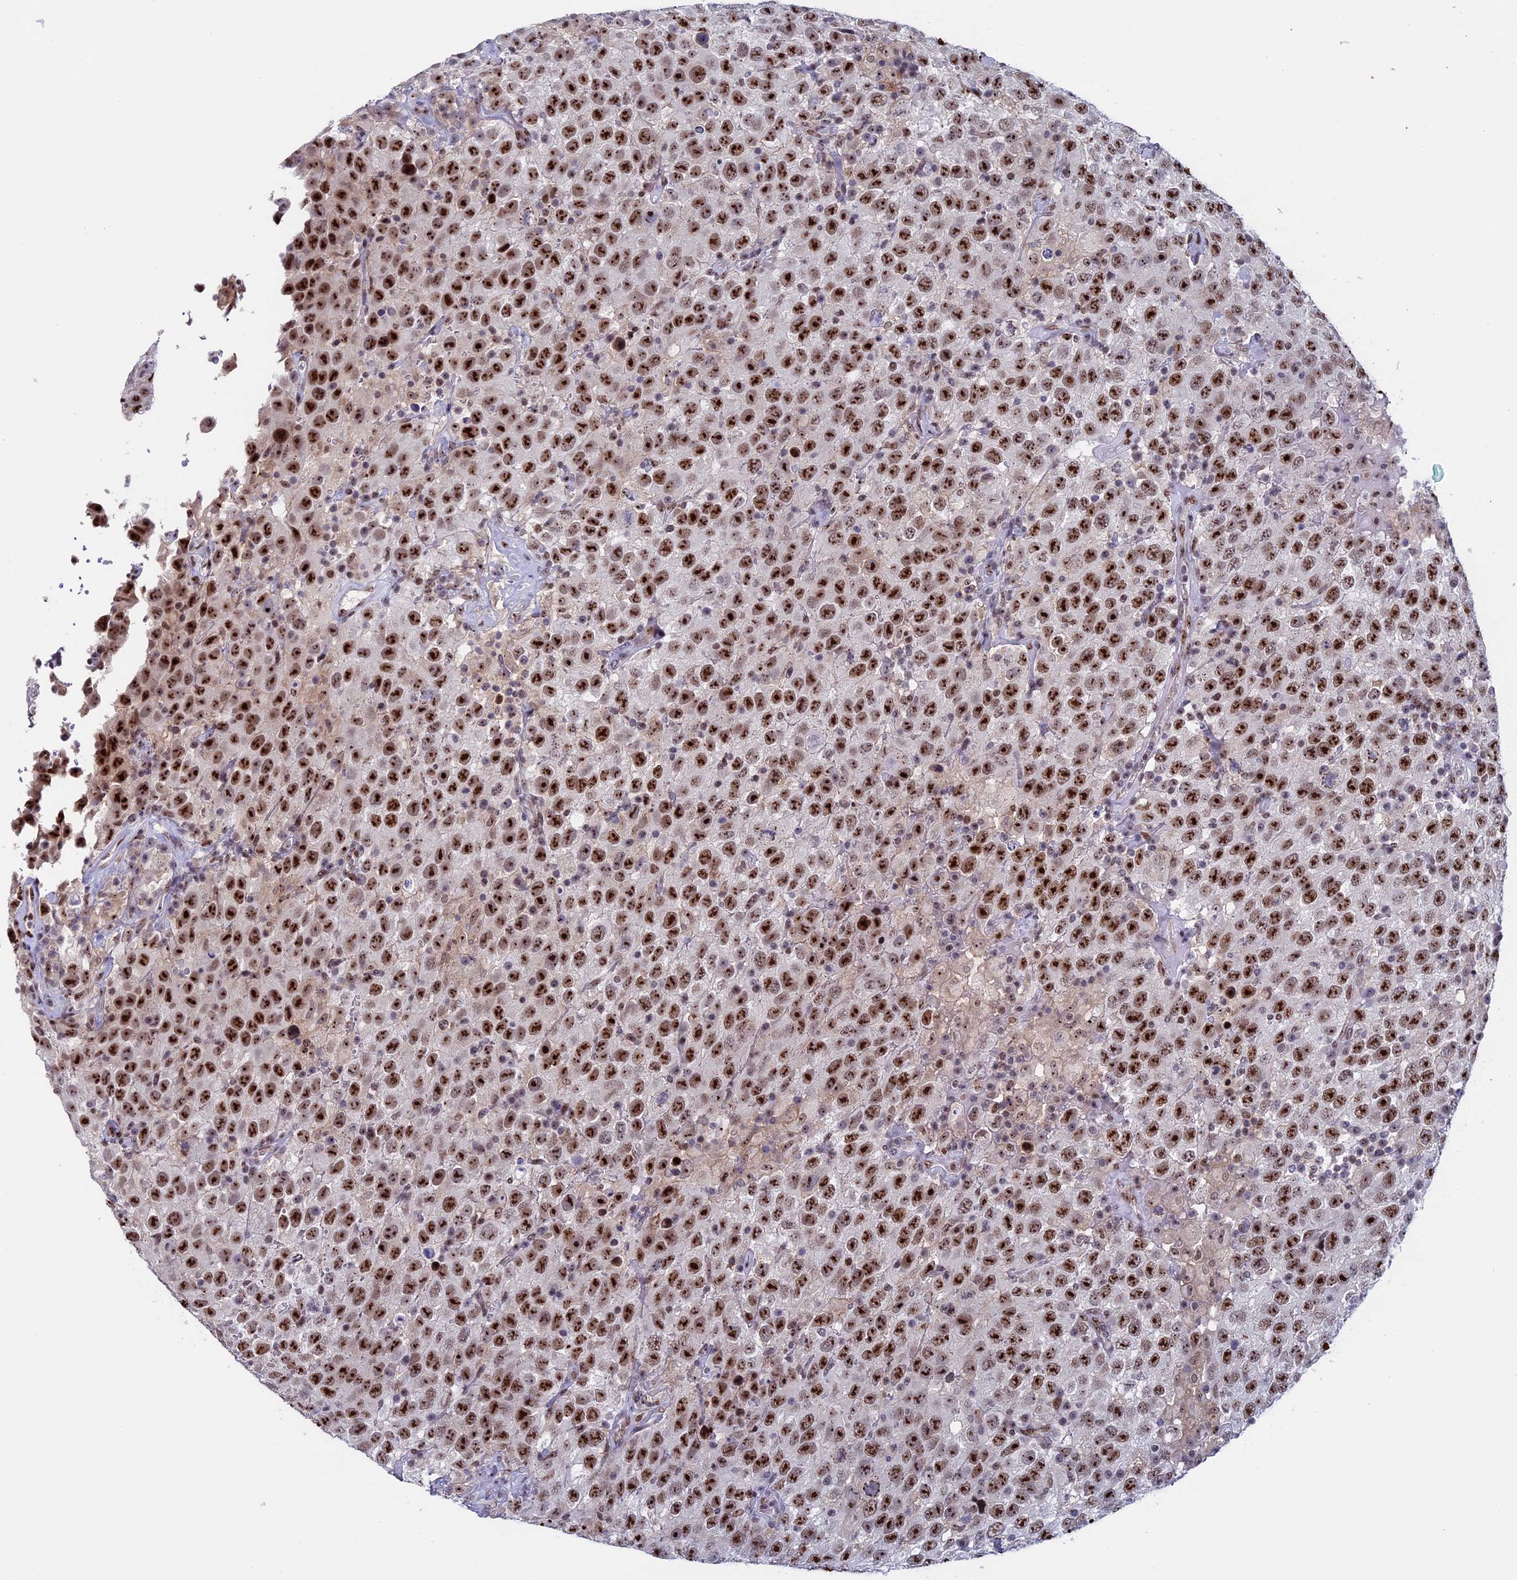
{"staining": {"intensity": "strong", "quantity": ">75%", "location": "nuclear"}, "tissue": "testis cancer", "cell_type": "Tumor cells", "image_type": "cancer", "snomed": [{"axis": "morphology", "description": "Seminoma, NOS"}, {"axis": "topography", "description": "Testis"}], "caption": "Immunohistochemical staining of seminoma (testis) displays strong nuclear protein staining in approximately >75% of tumor cells.", "gene": "CCDC86", "patient": {"sex": "male", "age": 41}}